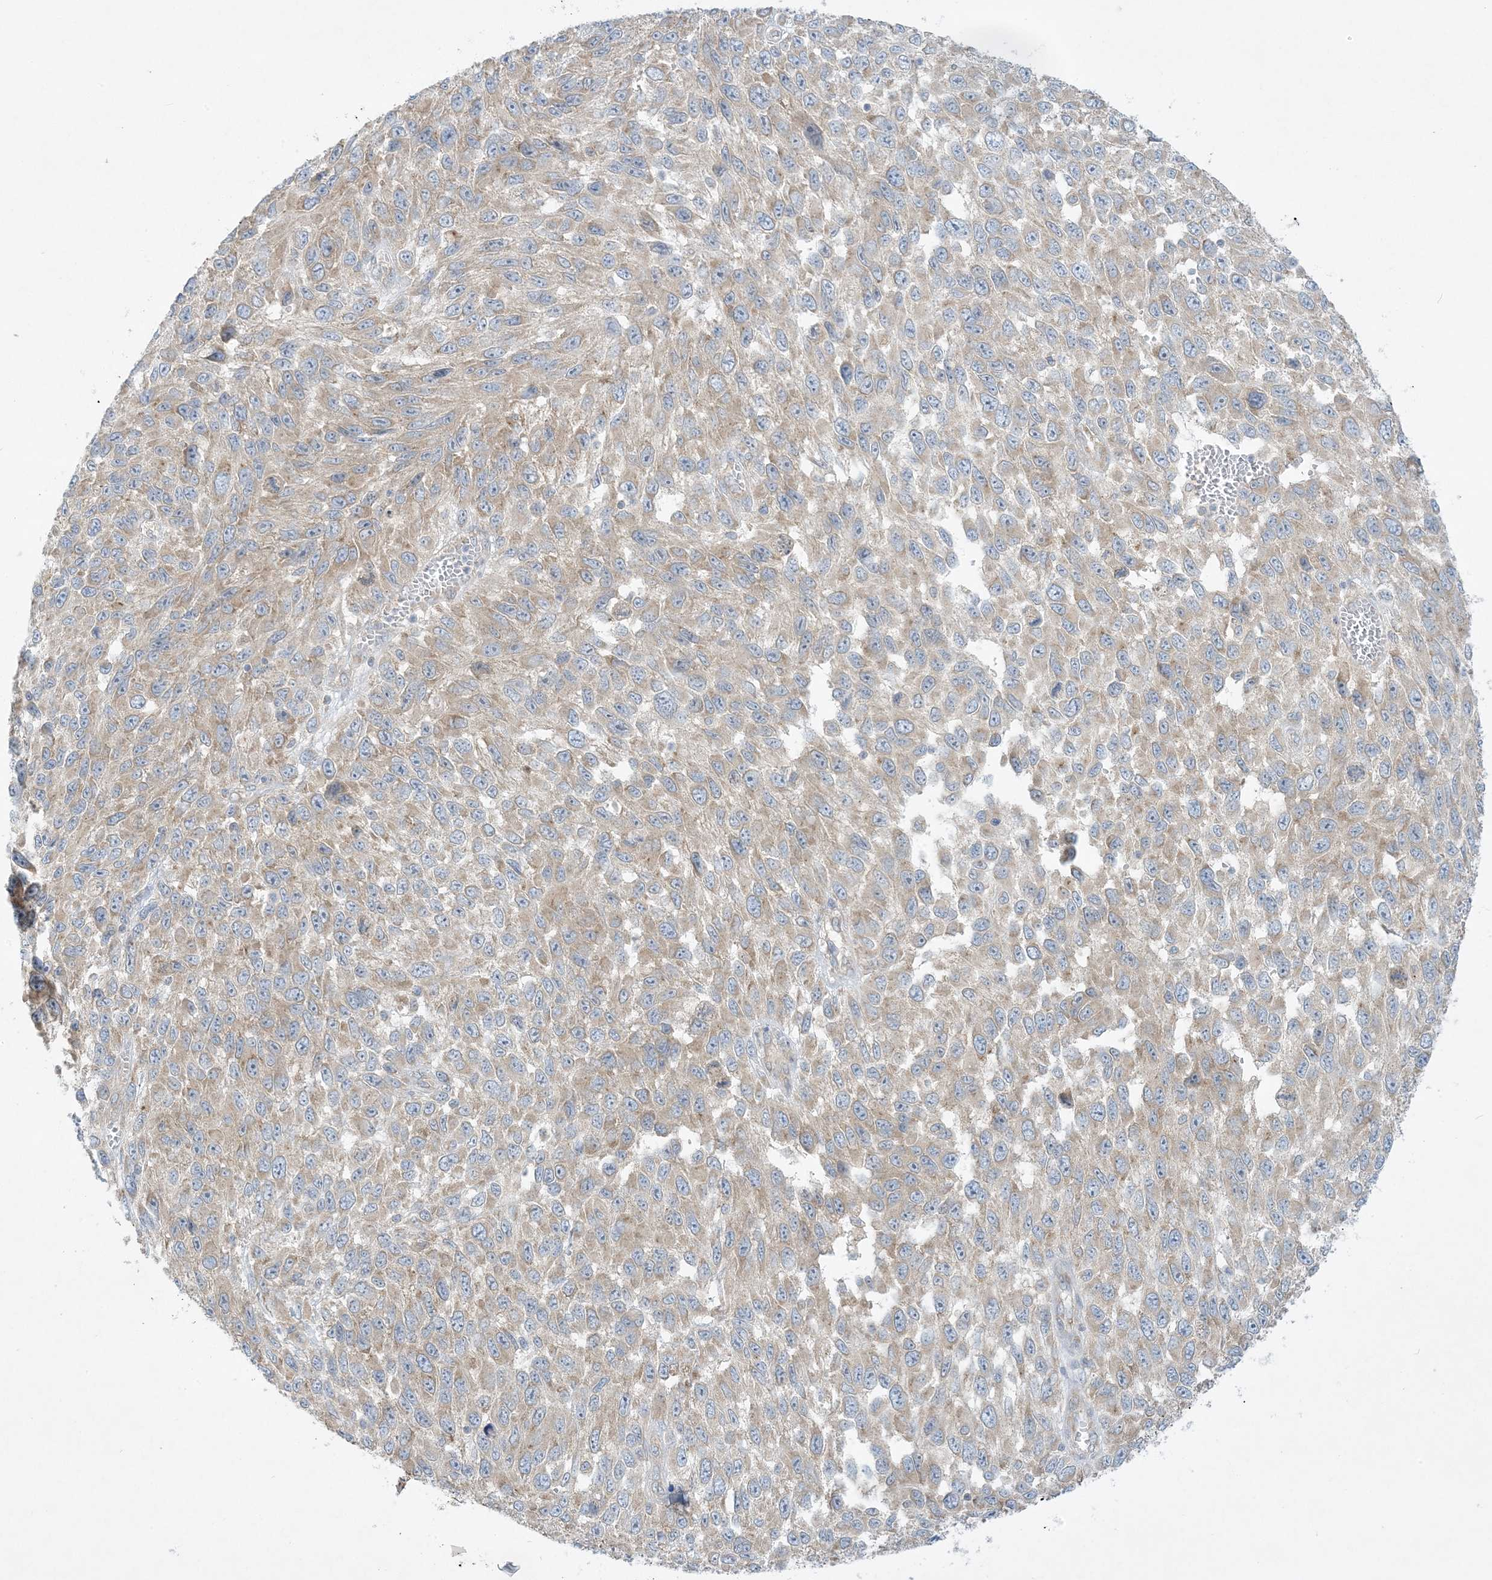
{"staining": {"intensity": "weak", "quantity": ">75%", "location": "cytoplasmic/membranous"}, "tissue": "melanoma", "cell_type": "Tumor cells", "image_type": "cancer", "snomed": [{"axis": "morphology", "description": "Malignant melanoma, NOS"}, {"axis": "topography", "description": "Skin"}], "caption": "Malignant melanoma stained with a brown dye reveals weak cytoplasmic/membranous positive expression in approximately >75% of tumor cells.", "gene": "RPP40", "patient": {"sex": "female", "age": 96}}